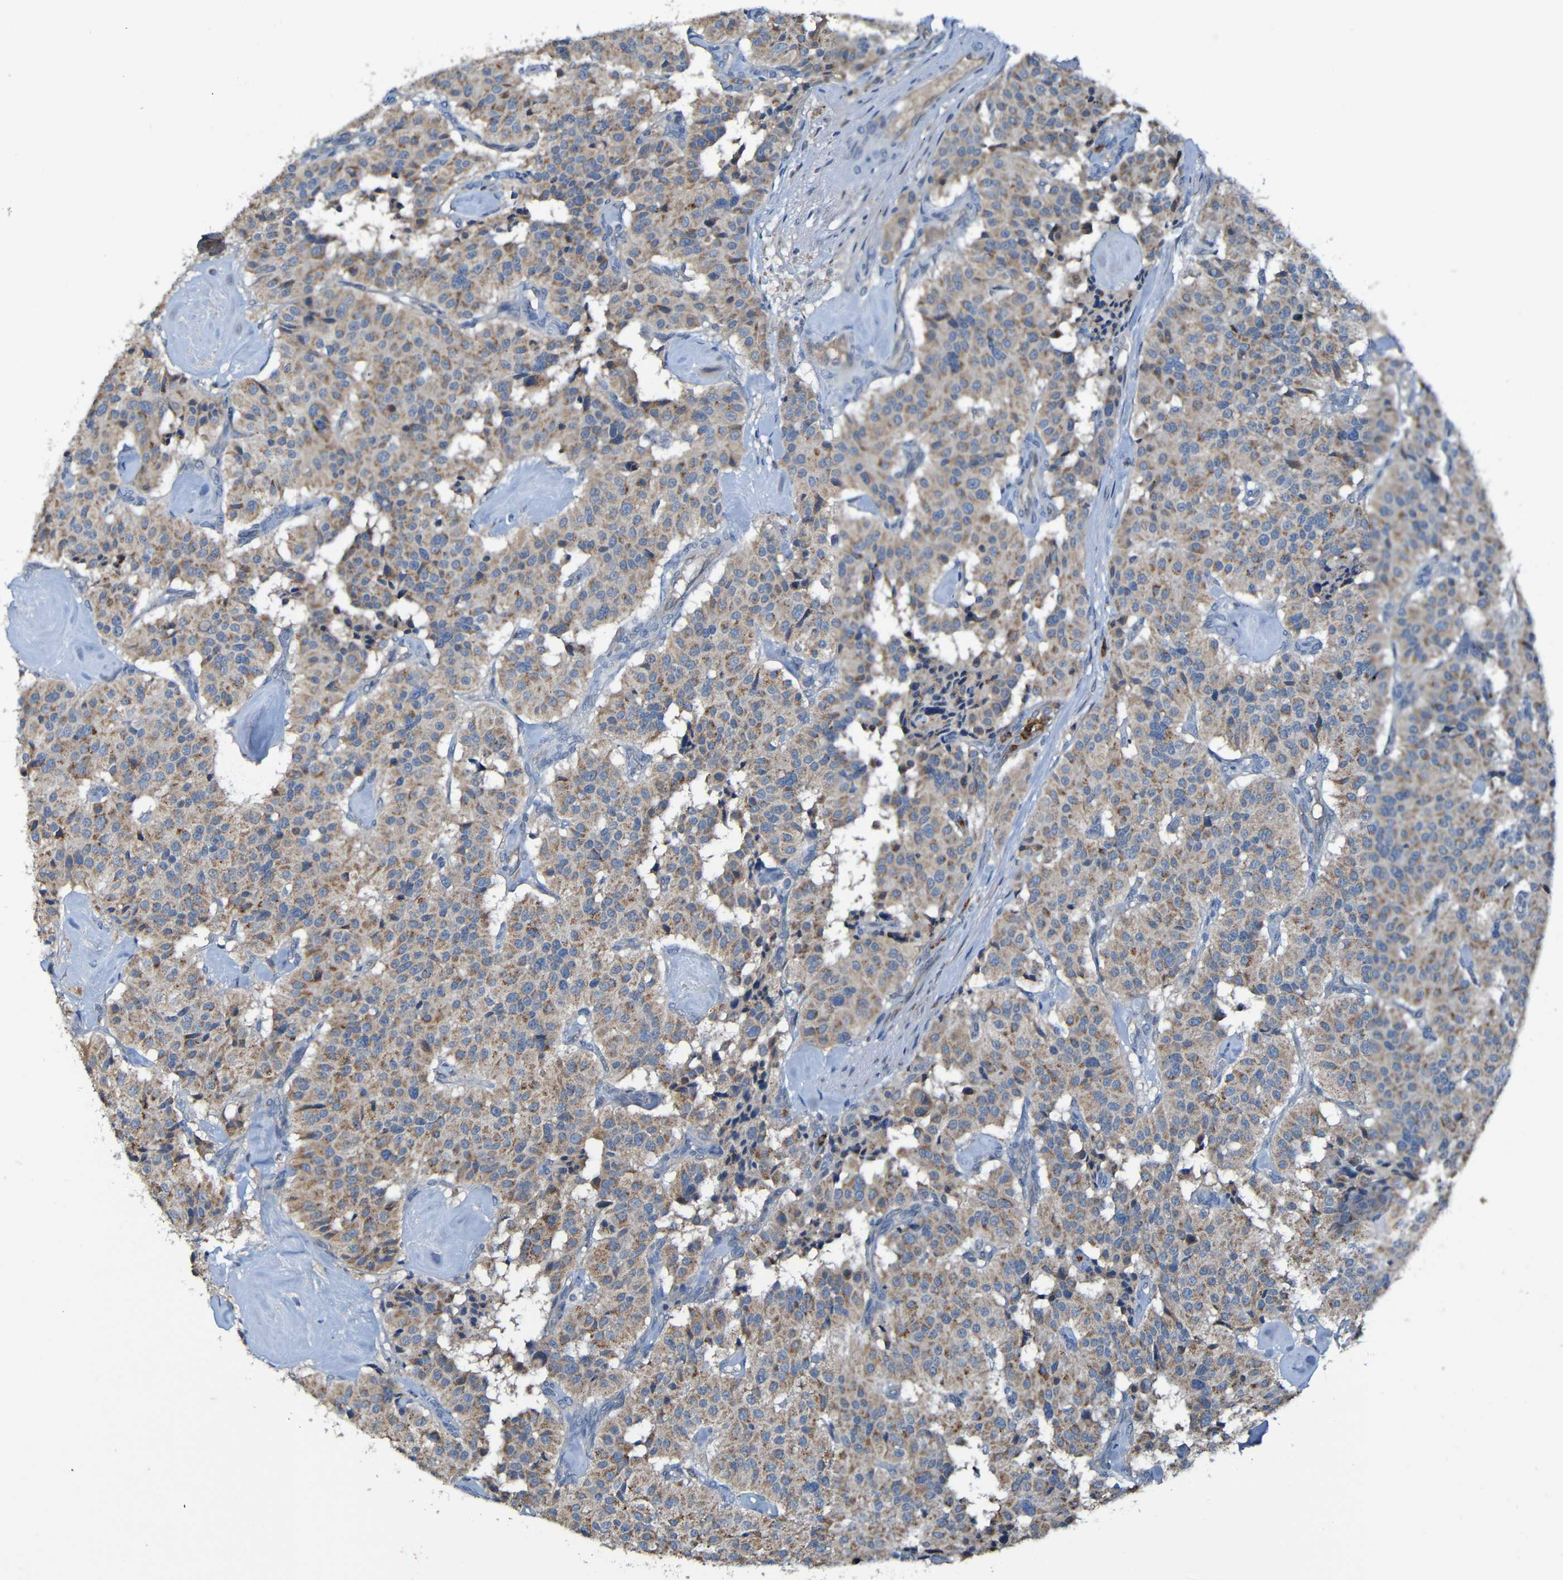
{"staining": {"intensity": "weak", "quantity": ">75%", "location": "cytoplasmic/membranous"}, "tissue": "carcinoid", "cell_type": "Tumor cells", "image_type": "cancer", "snomed": [{"axis": "morphology", "description": "Carcinoid, malignant, NOS"}, {"axis": "topography", "description": "Lung"}], "caption": "Immunohistochemical staining of human carcinoid shows low levels of weak cytoplasmic/membranous protein positivity in approximately >75% of tumor cells.", "gene": "ADAM15", "patient": {"sex": "male", "age": 30}}